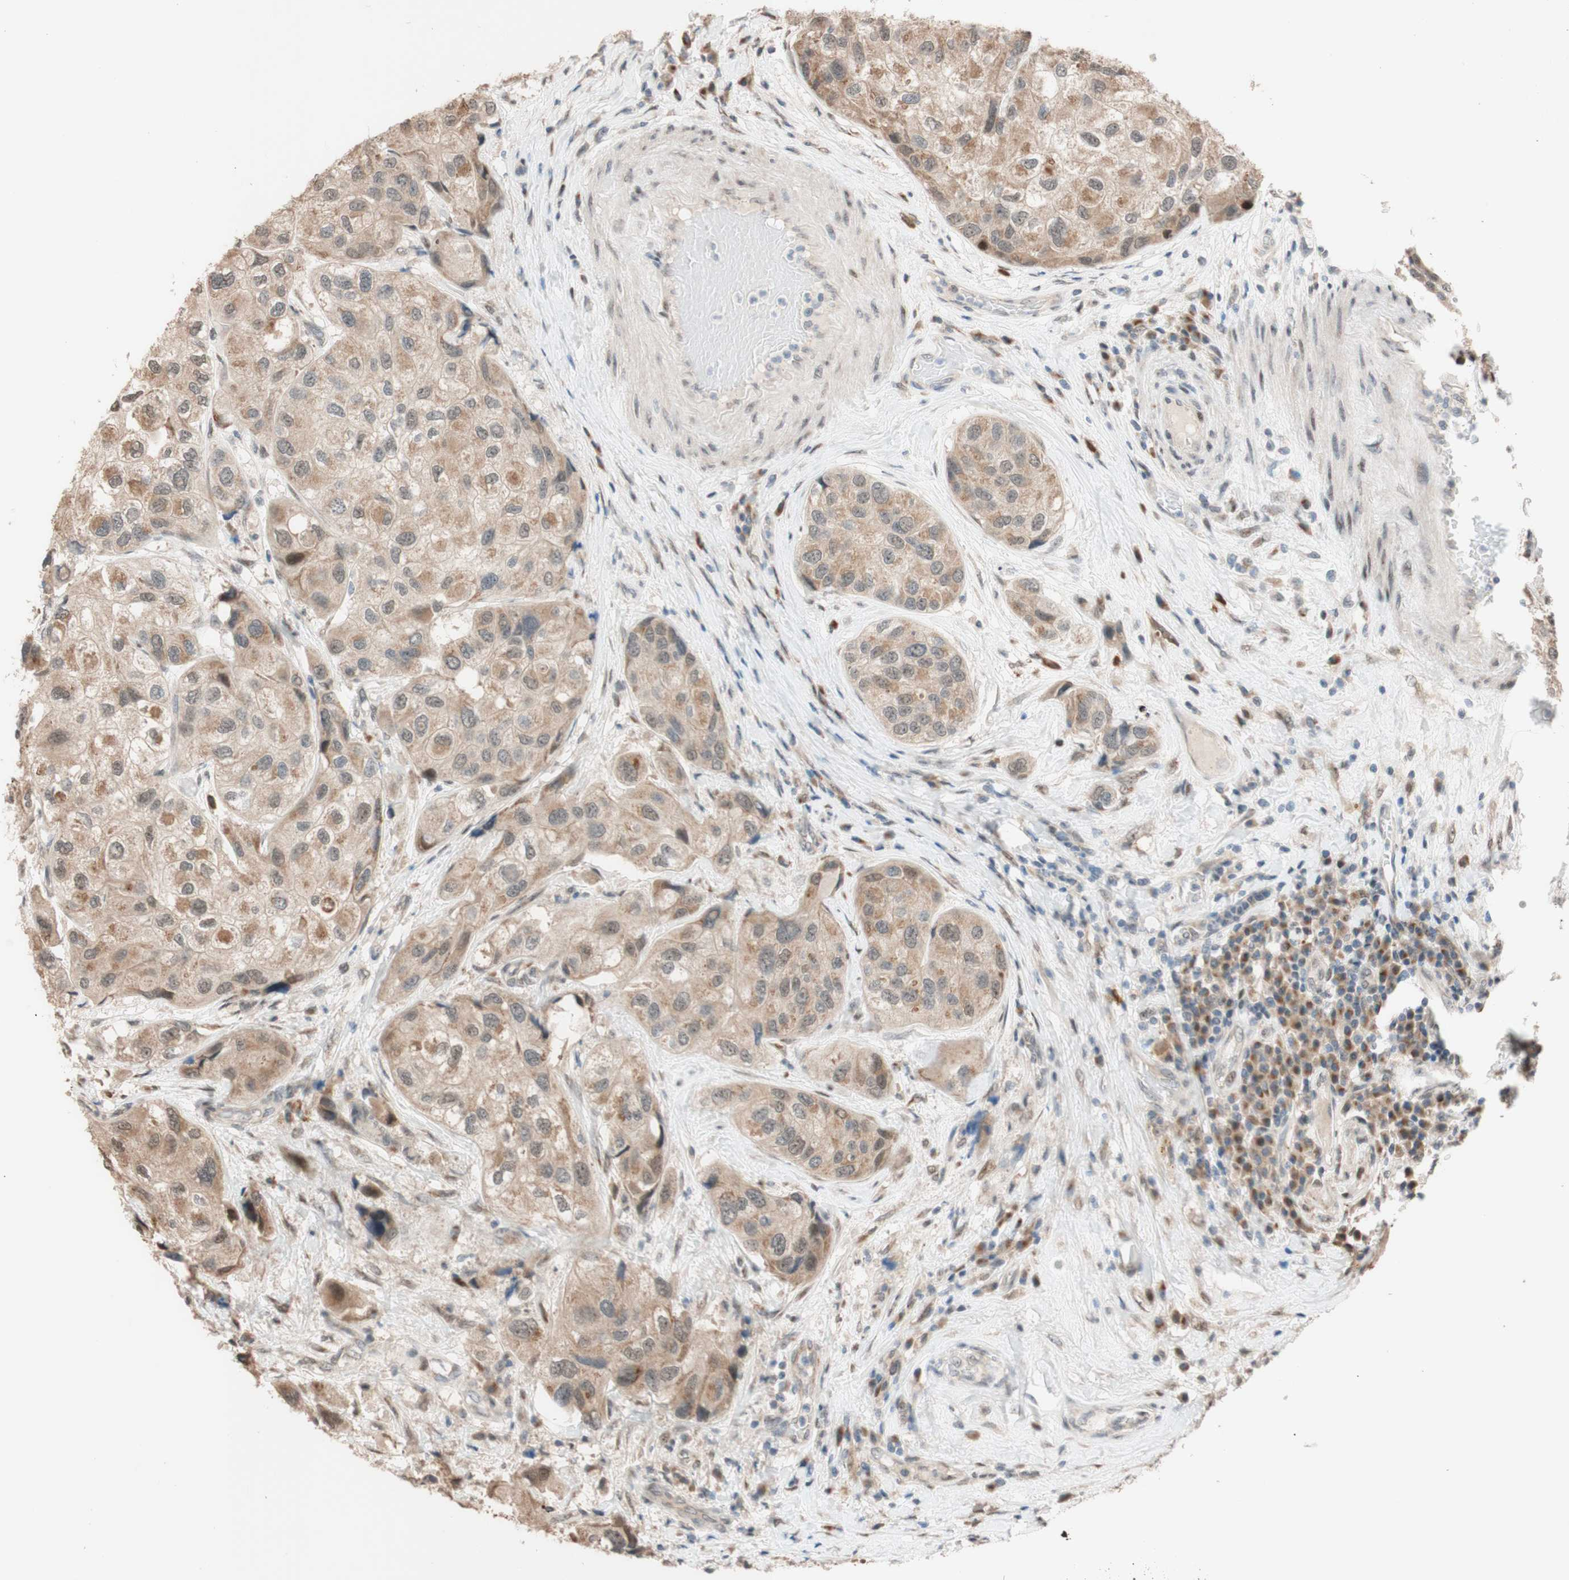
{"staining": {"intensity": "weak", "quantity": ">75%", "location": "cytoplasmic/membranous"}, "tissue": "urothelial cancer", "cell_type": "Tumor cells", "image_type": "cancer", "snomed": [{"axis": "morphology", "description": "Urothelial carcinoma, High grade"}, {"axis": "topography", "description": "Urinary bladder"}], "caption": "Immunohistochemistry of urothelial cancer demonstrates low levels of weak cytoplasmic/membranous expression in approximately >75% of tumor cells.", "gene": "CCNC", "patient": {"sex": "female", "age": 64}}